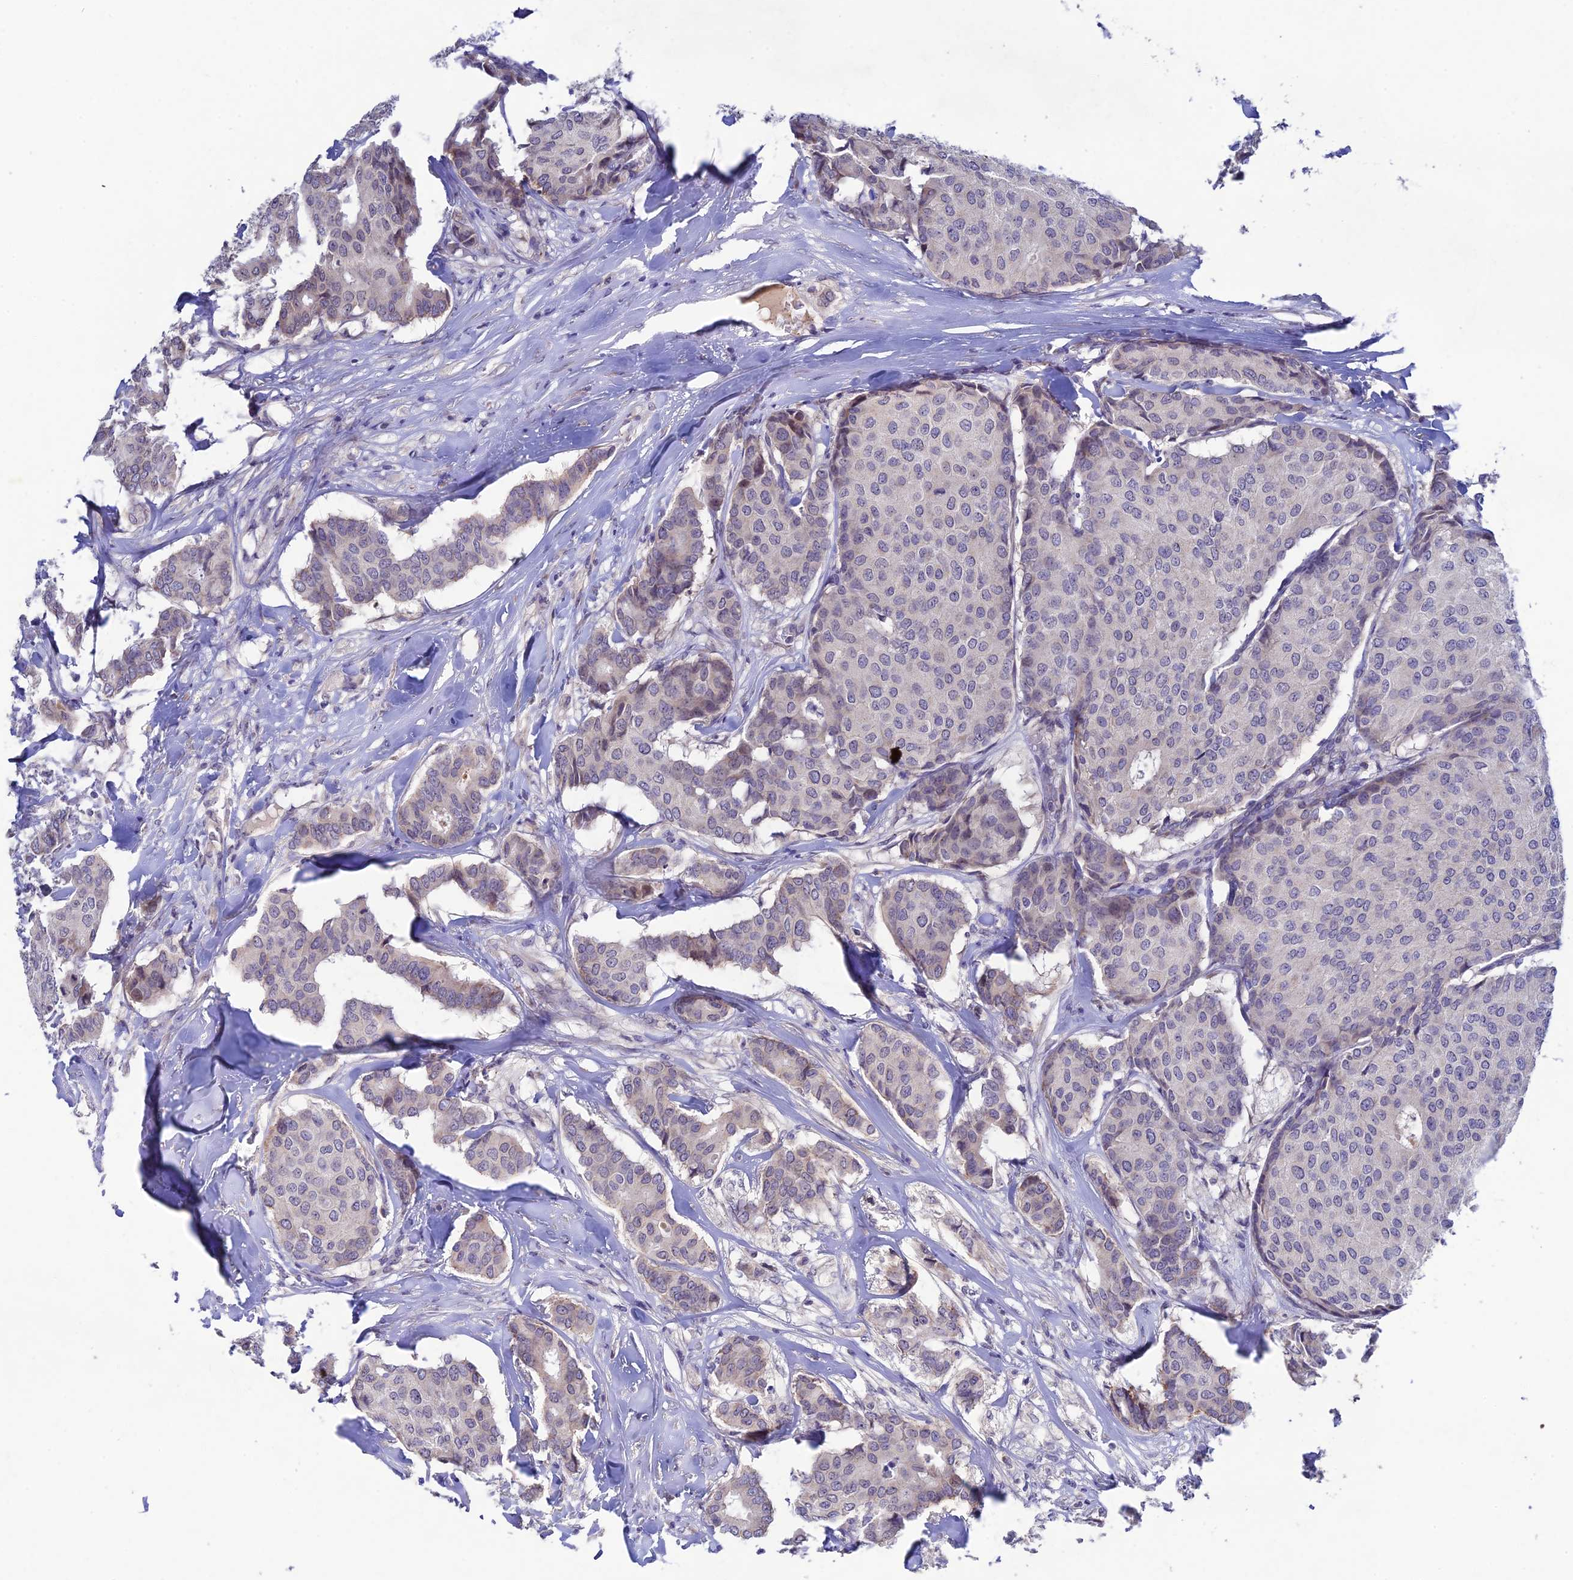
{"staining": {"intensity": "negative", "quantity": "none", "location": "none"}, "tissue": "breast cancer", "cell_type": "Tumor cells", "image_type": "cancer", "snomed": [{"axis": "morphology", "description": "Duct carcinoma"}, {"axis": "topography", "description": "Breast"}], "caption": "This is an IHC image of breast cancer. There is no staining in tumor cells.", "gene": "CHST5", "patient": {"sex": "female", "age": 75}}